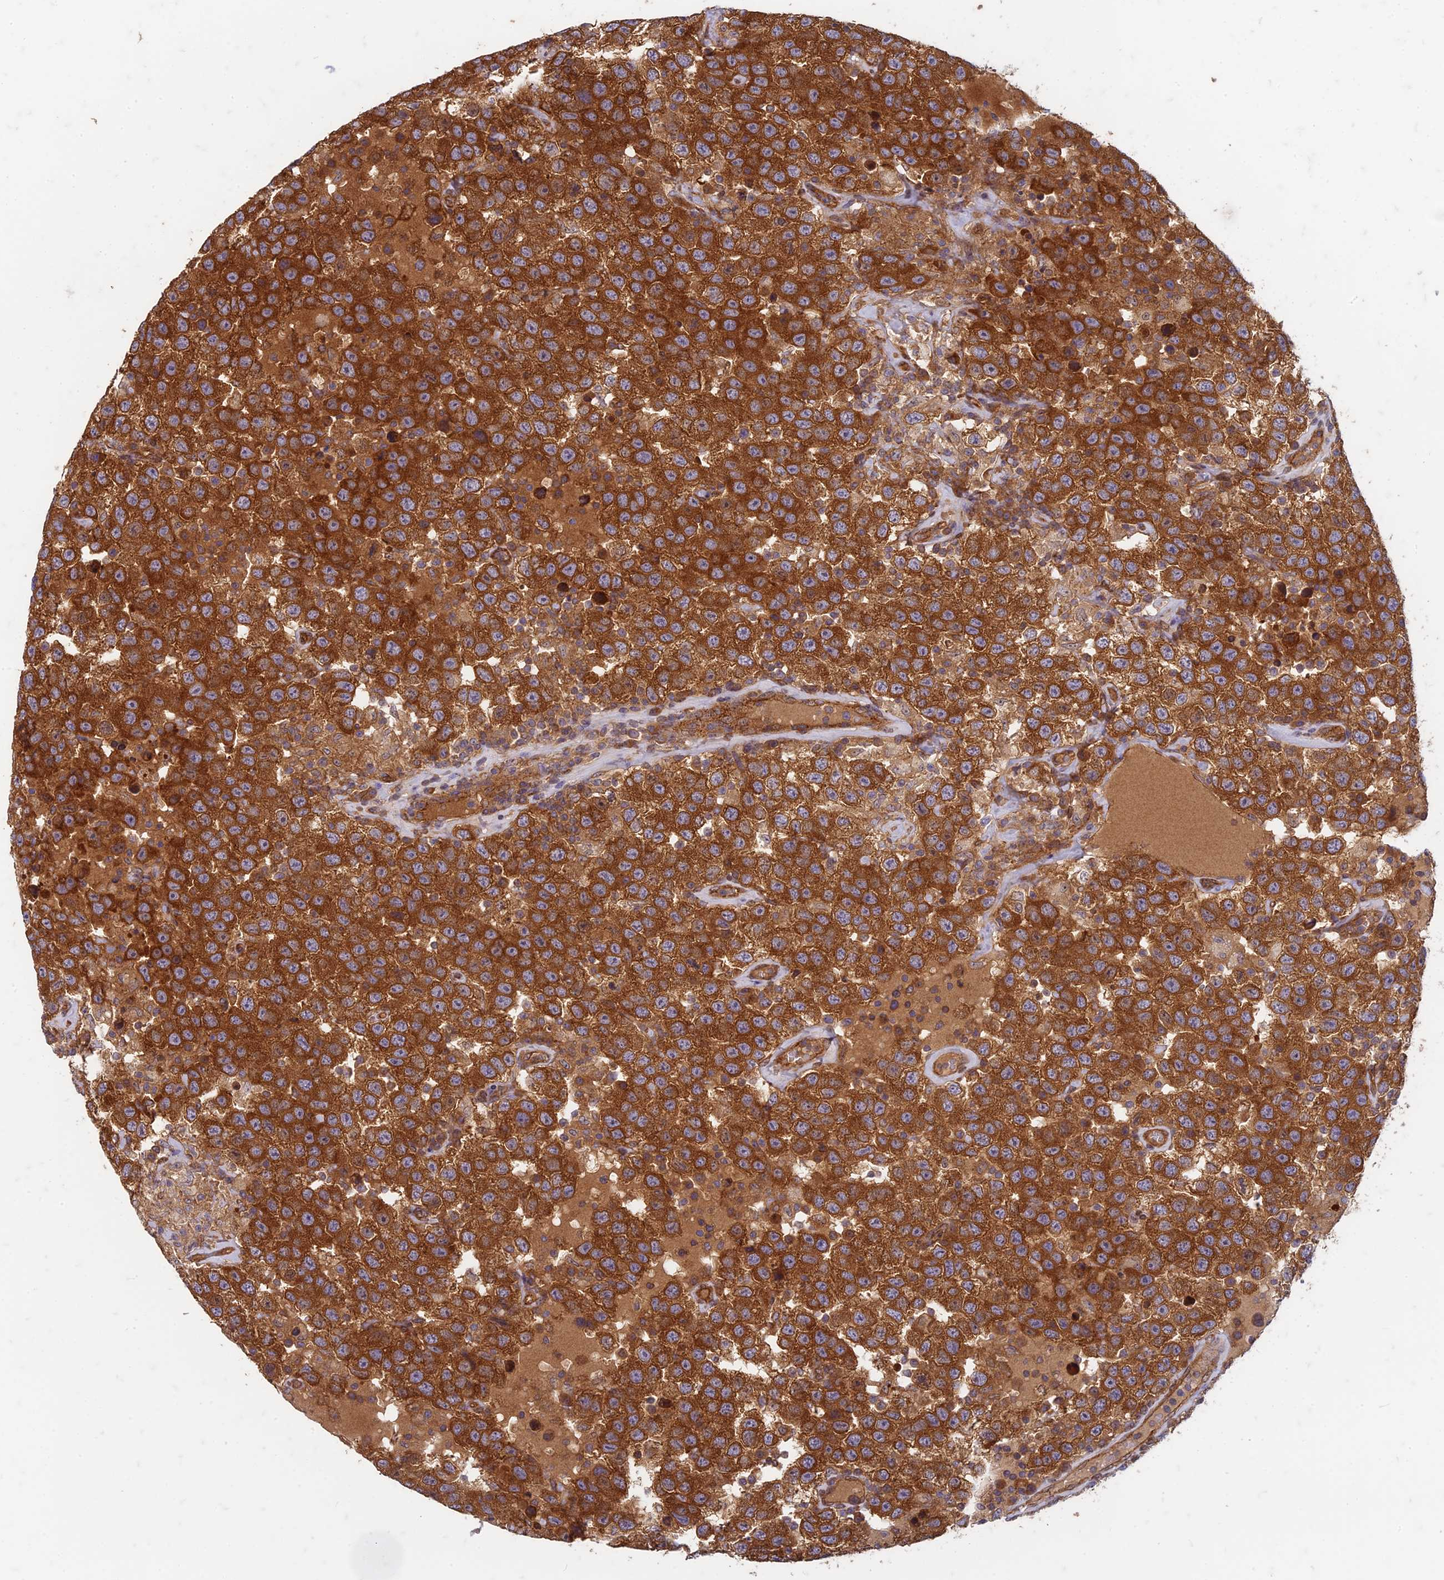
{"staining": {"intensity": "strong", "quantity": ">75%", "location": "cytoplasmic/membranous"}, "tissue": "testis cancer", "cell_type": "Tumor cells", "image_type": "cancer", "snomed": [{"axis": "morphology", "description": "Seminoma, NOS"}, {"axis": "topography", "description": "Testis"}], "caption": "An immunohistochemistry micrograph of neoplastic tissue is shown. Protein staining in brown highlights strong cytoplasmic/membranous positivity in testis seminoma within tumor cells.", "gene": "TCF25", "patient": {"sex": "male", "age": 41}}